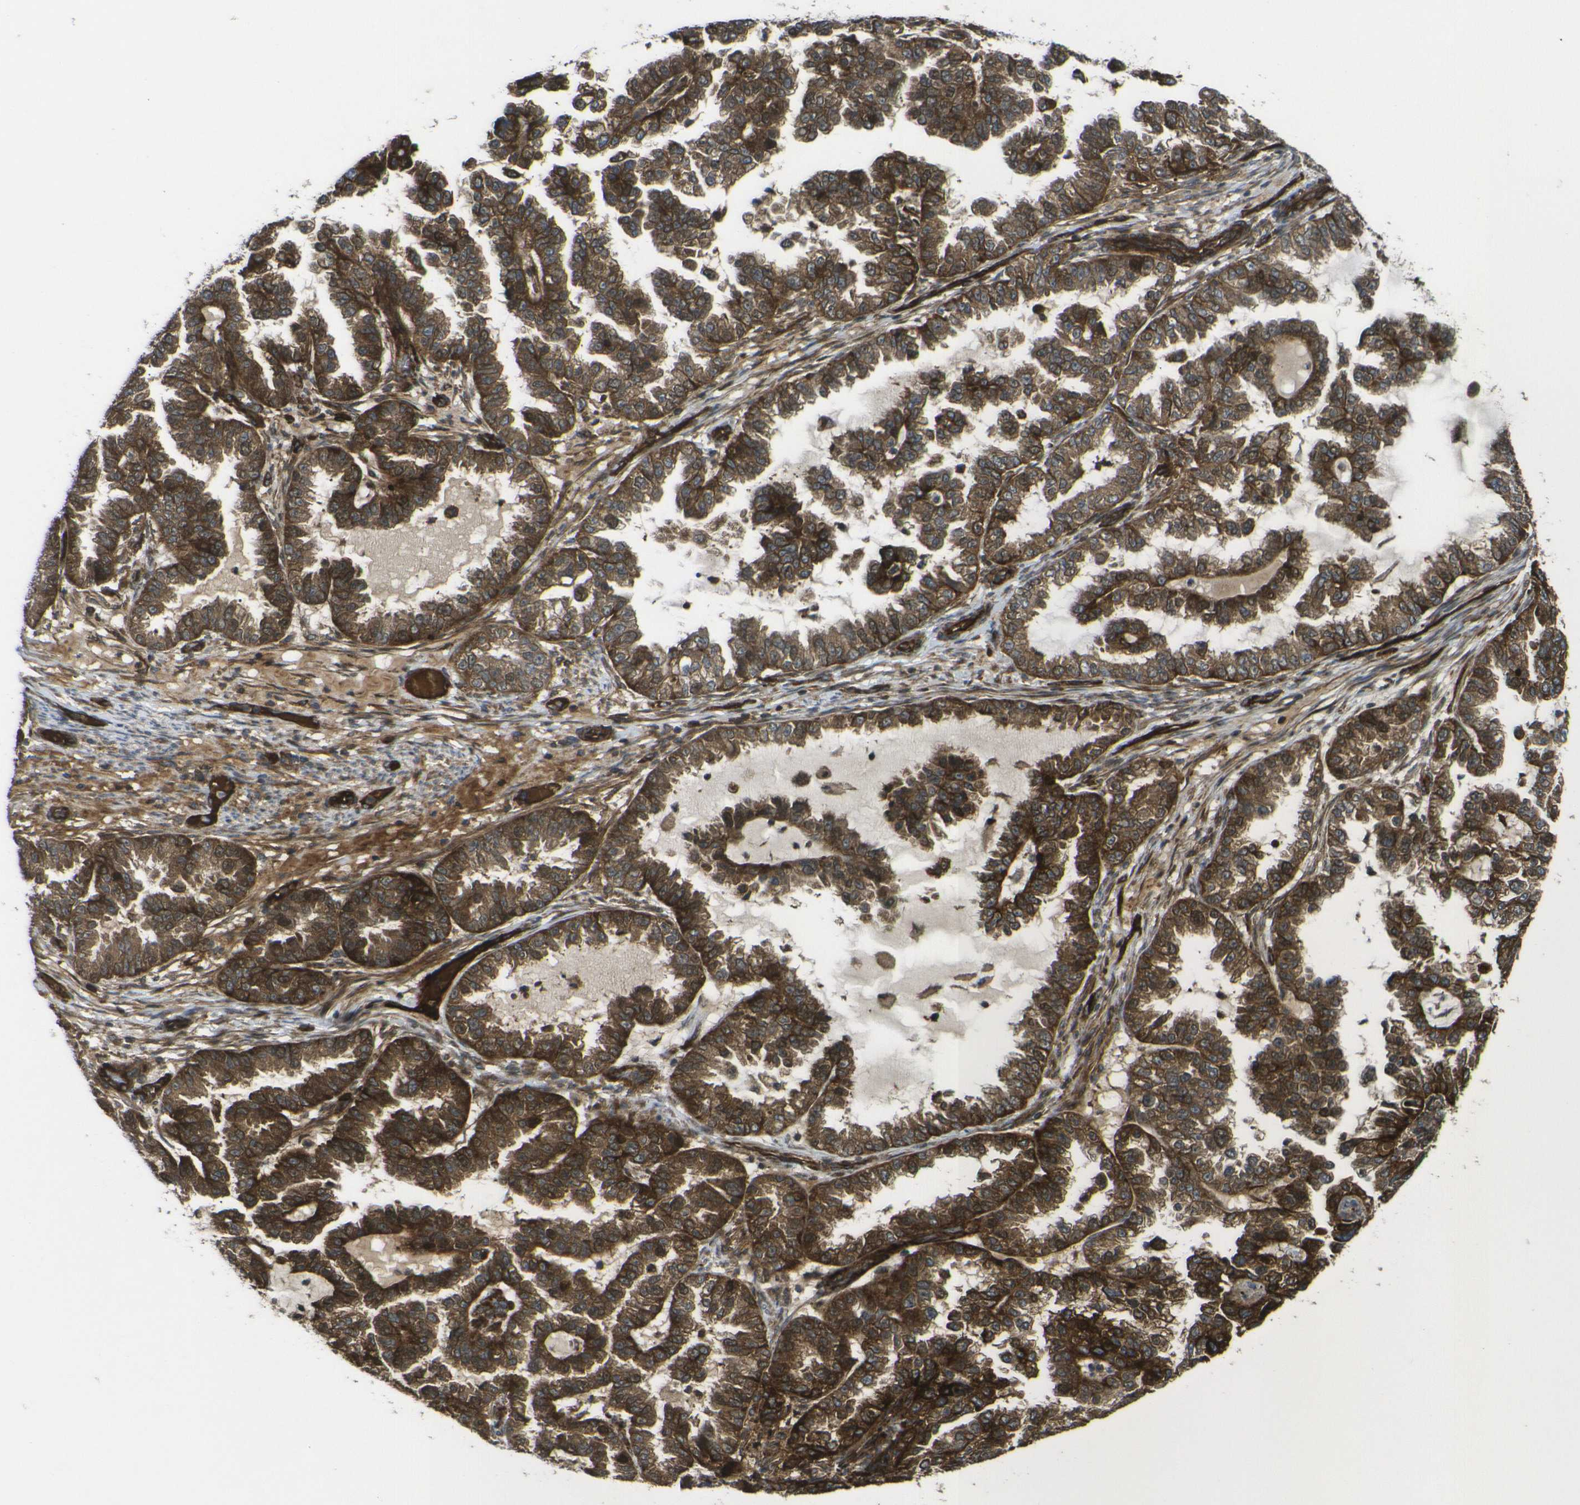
{"staining": {"intensity": "strong", "quantity": ">75%", "location": "cytoplasmic/membranous"}, "tissue": "endometrial cancer", "cell_type": "Tumor cells", "image_type": "cancer", "snomed": [{"axis": "morphology", "description": "Adenocarcinoma, NOS"}, {"axis": "topography", "description": "Endometrium"}], "caption": "A brown stain highlights strong cytoplasmic/membranous expression of a protein in adenocarcinoma (endometrial) tumor cells.", "gene": "ECE1", "patient": {"sex": "female", "age": 85}}